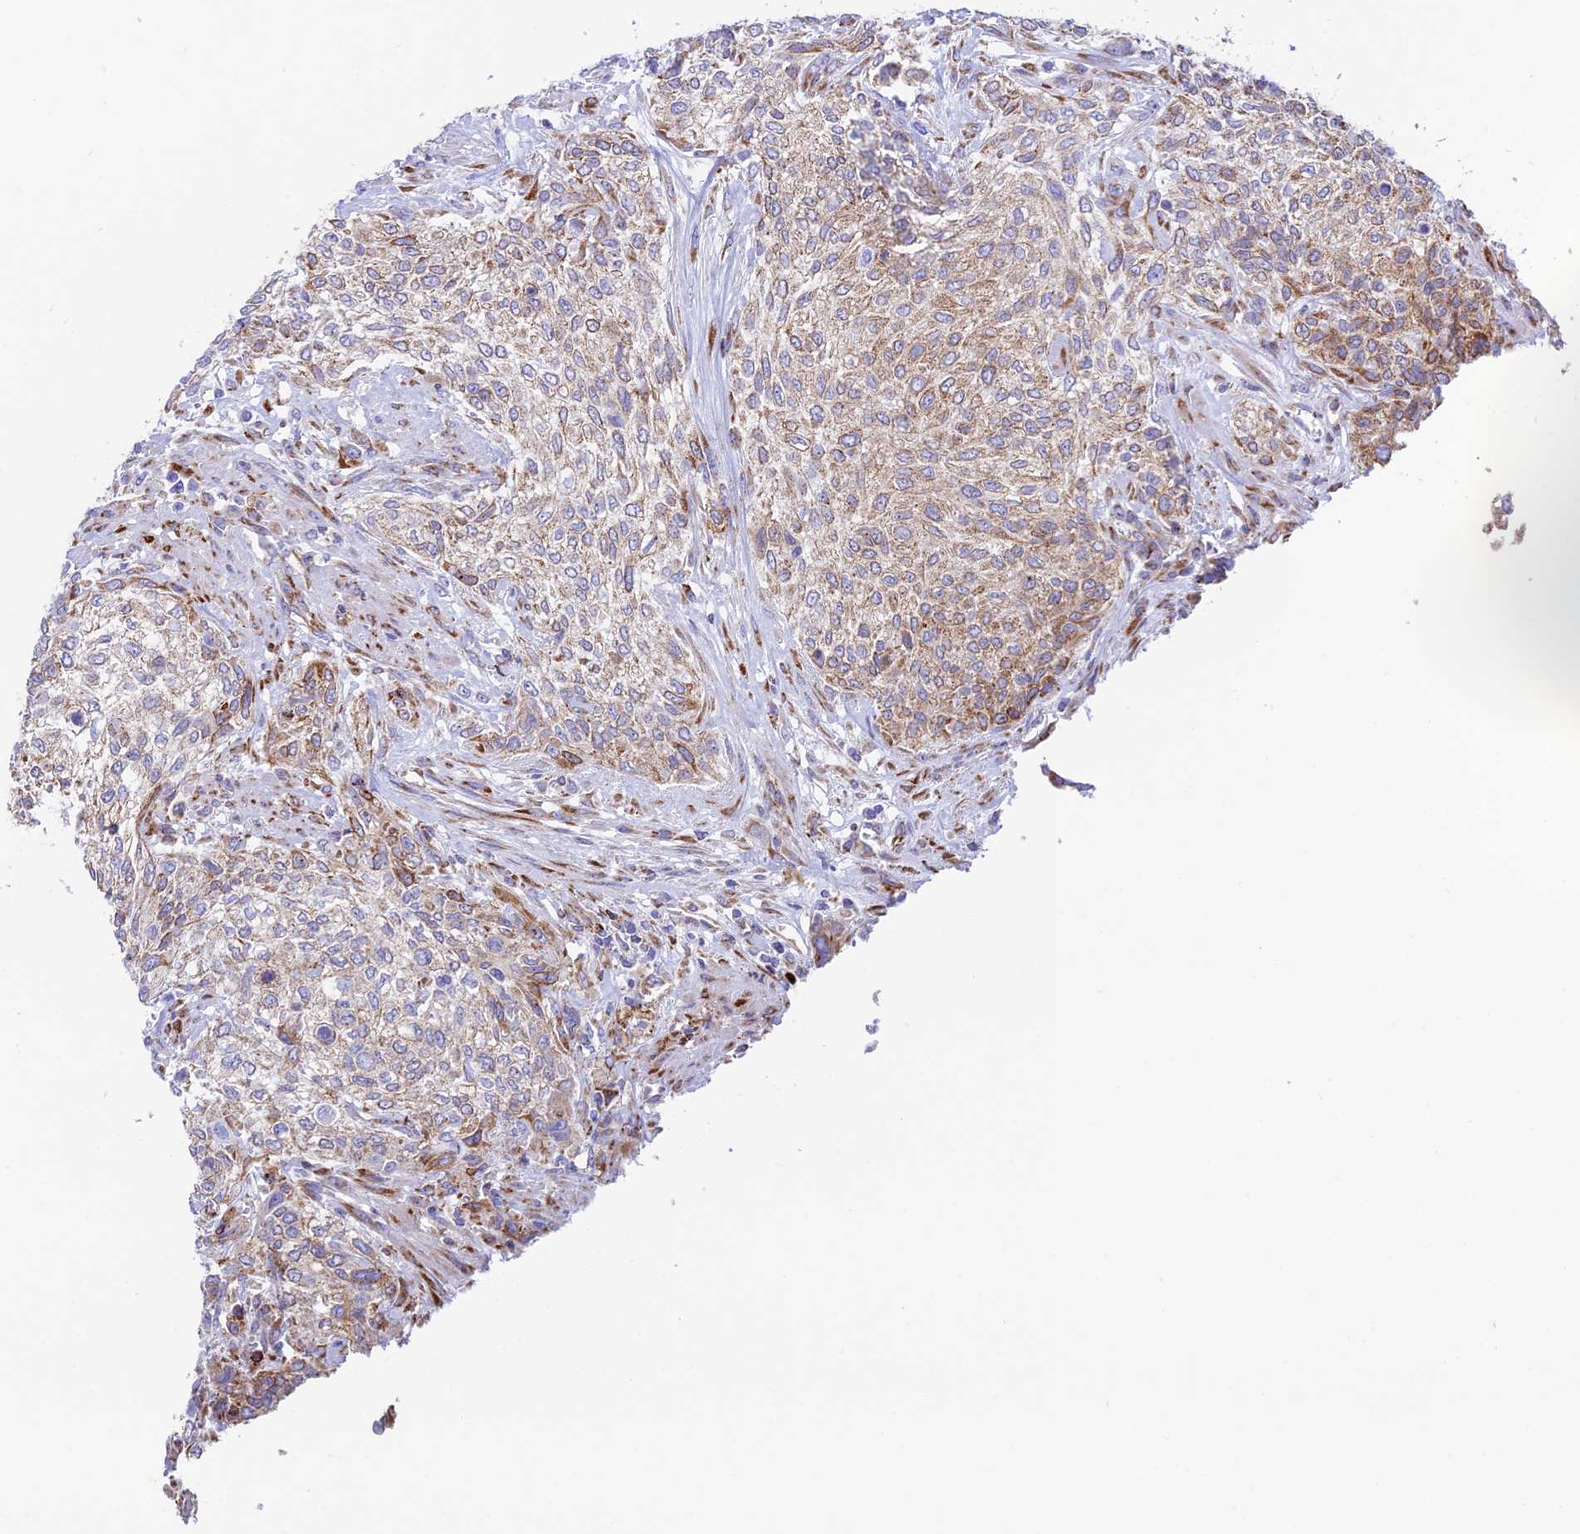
{"staining": {"intensity": "moderate", "quantity": ">75%", "location": "cytoplasmic/membranous"}, "tissue": "urothelial cancer", "cell_type": "Tumor cells", "image_type": "cancer", "snomed": [{"axis": "morphology", "description": "Normal tissue, NOS"}, {"axis": "morphology", "description": "Urothelial carcinoma, NOS"}, {"axis": "topography", "description": "Urinary bladder"}, {"axis": "topography", "description": "Peripheral nerve tissue"}], "caption": "Transitional cell carcinoma tissue demonstrates moderate cytoplasmic/membranous staining in about >75% of tumor cells, visualized by immunohistochemistry.", "gene": "TUBGCP6", "patient": {"sex": "male", "age": 35}}